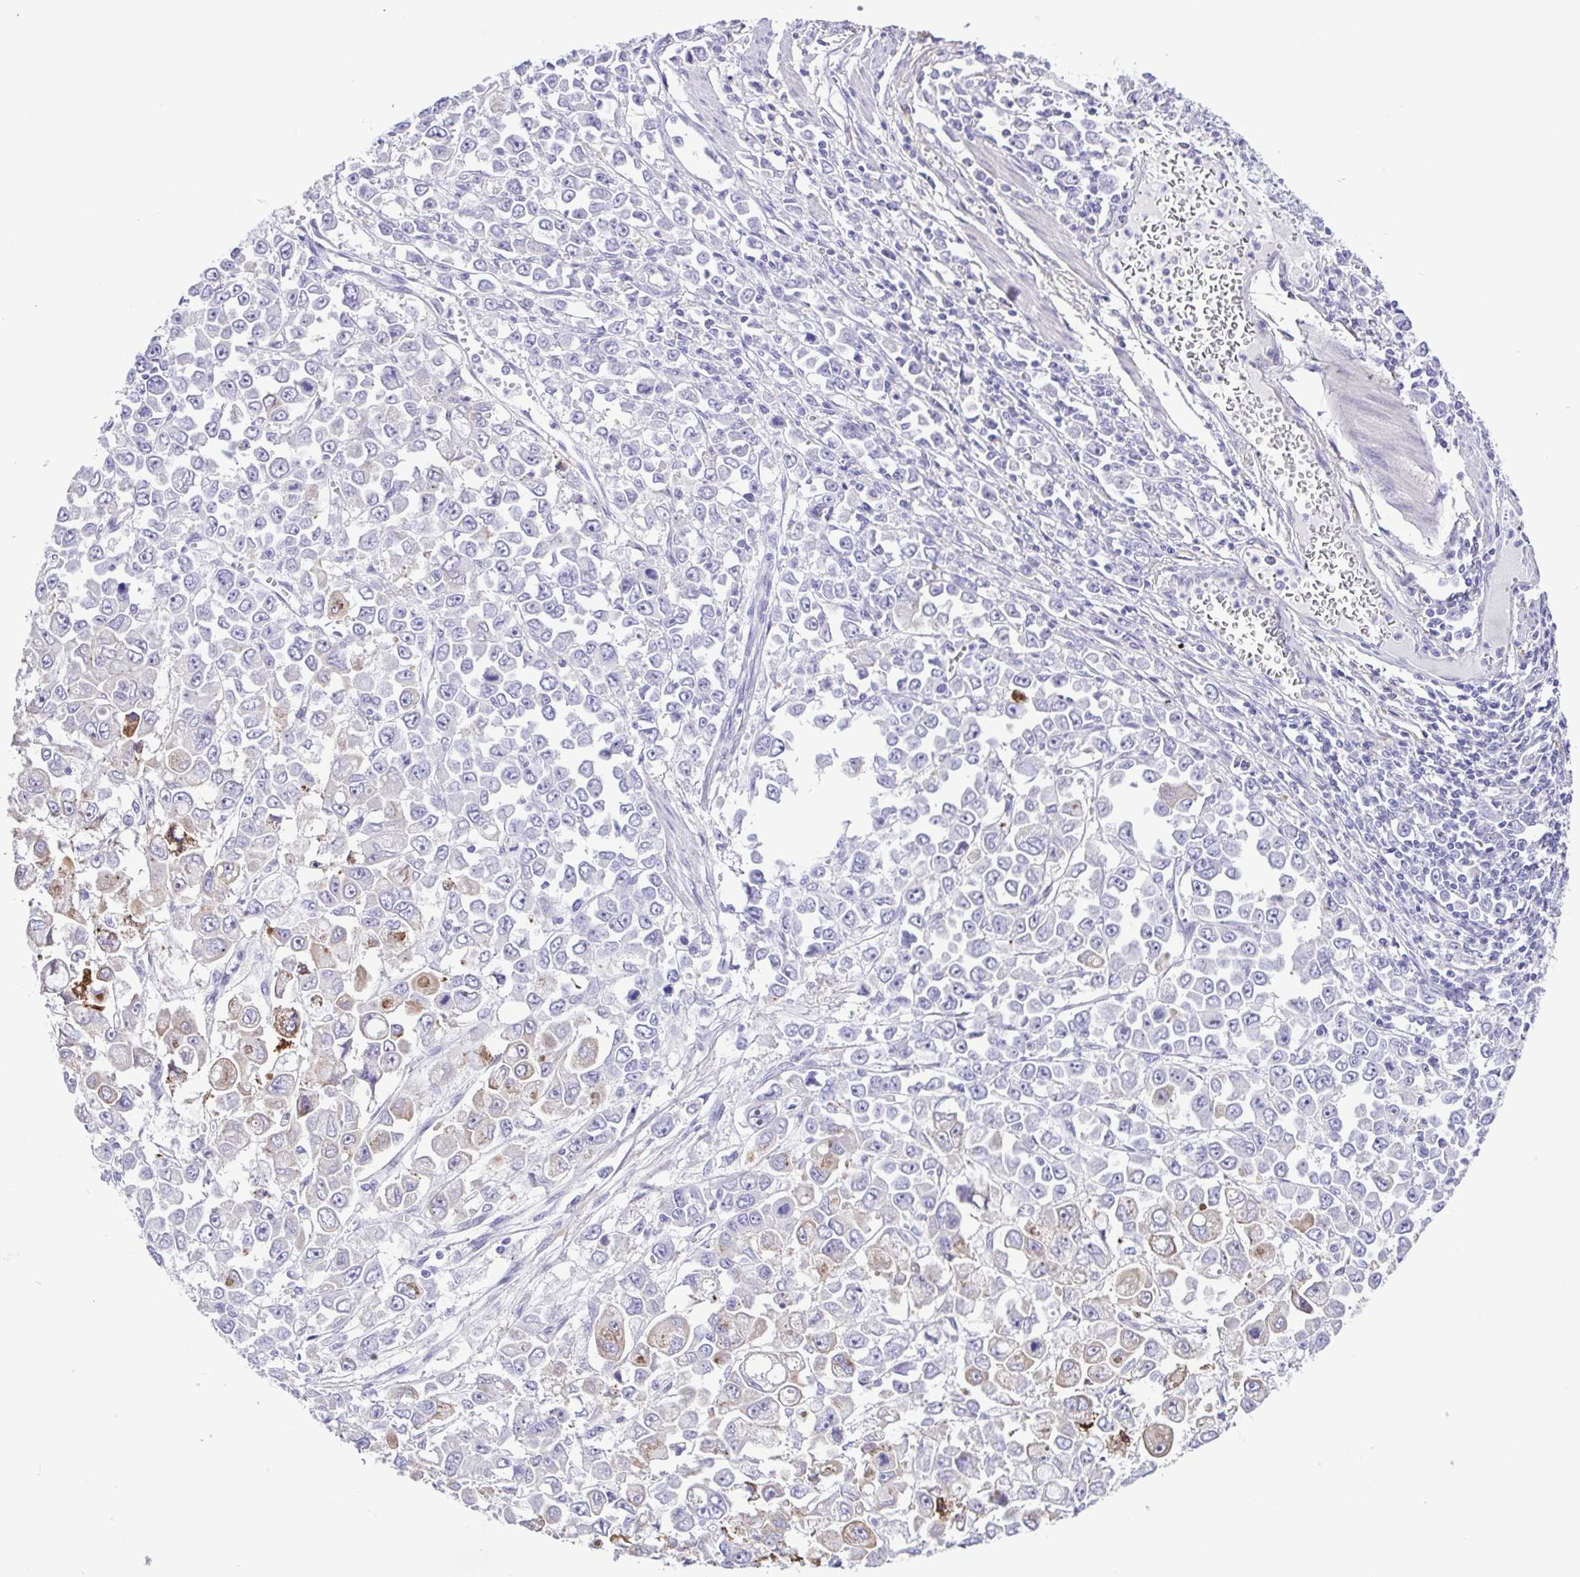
{"staining": {"intensity": "weak", "quantity": "<25%", "location": "cytoplasmic/membranous"}, "tissue": "stomach cancer", "cell_type": "Tumor cells", "image_type": "cancer", "snomed": [{"axis": "morphology", "description": "Adenocarcinoma, NOS"}, {"axis": "topography", "description": "Stomach, upper"}], "caption": "Protein analysis of stomach cancer (adenocarcinoma) demonstrates no significant positivity in tumor cells.", "gene": "DCLK2", "patient": {"sex": "male", "age": 70}}